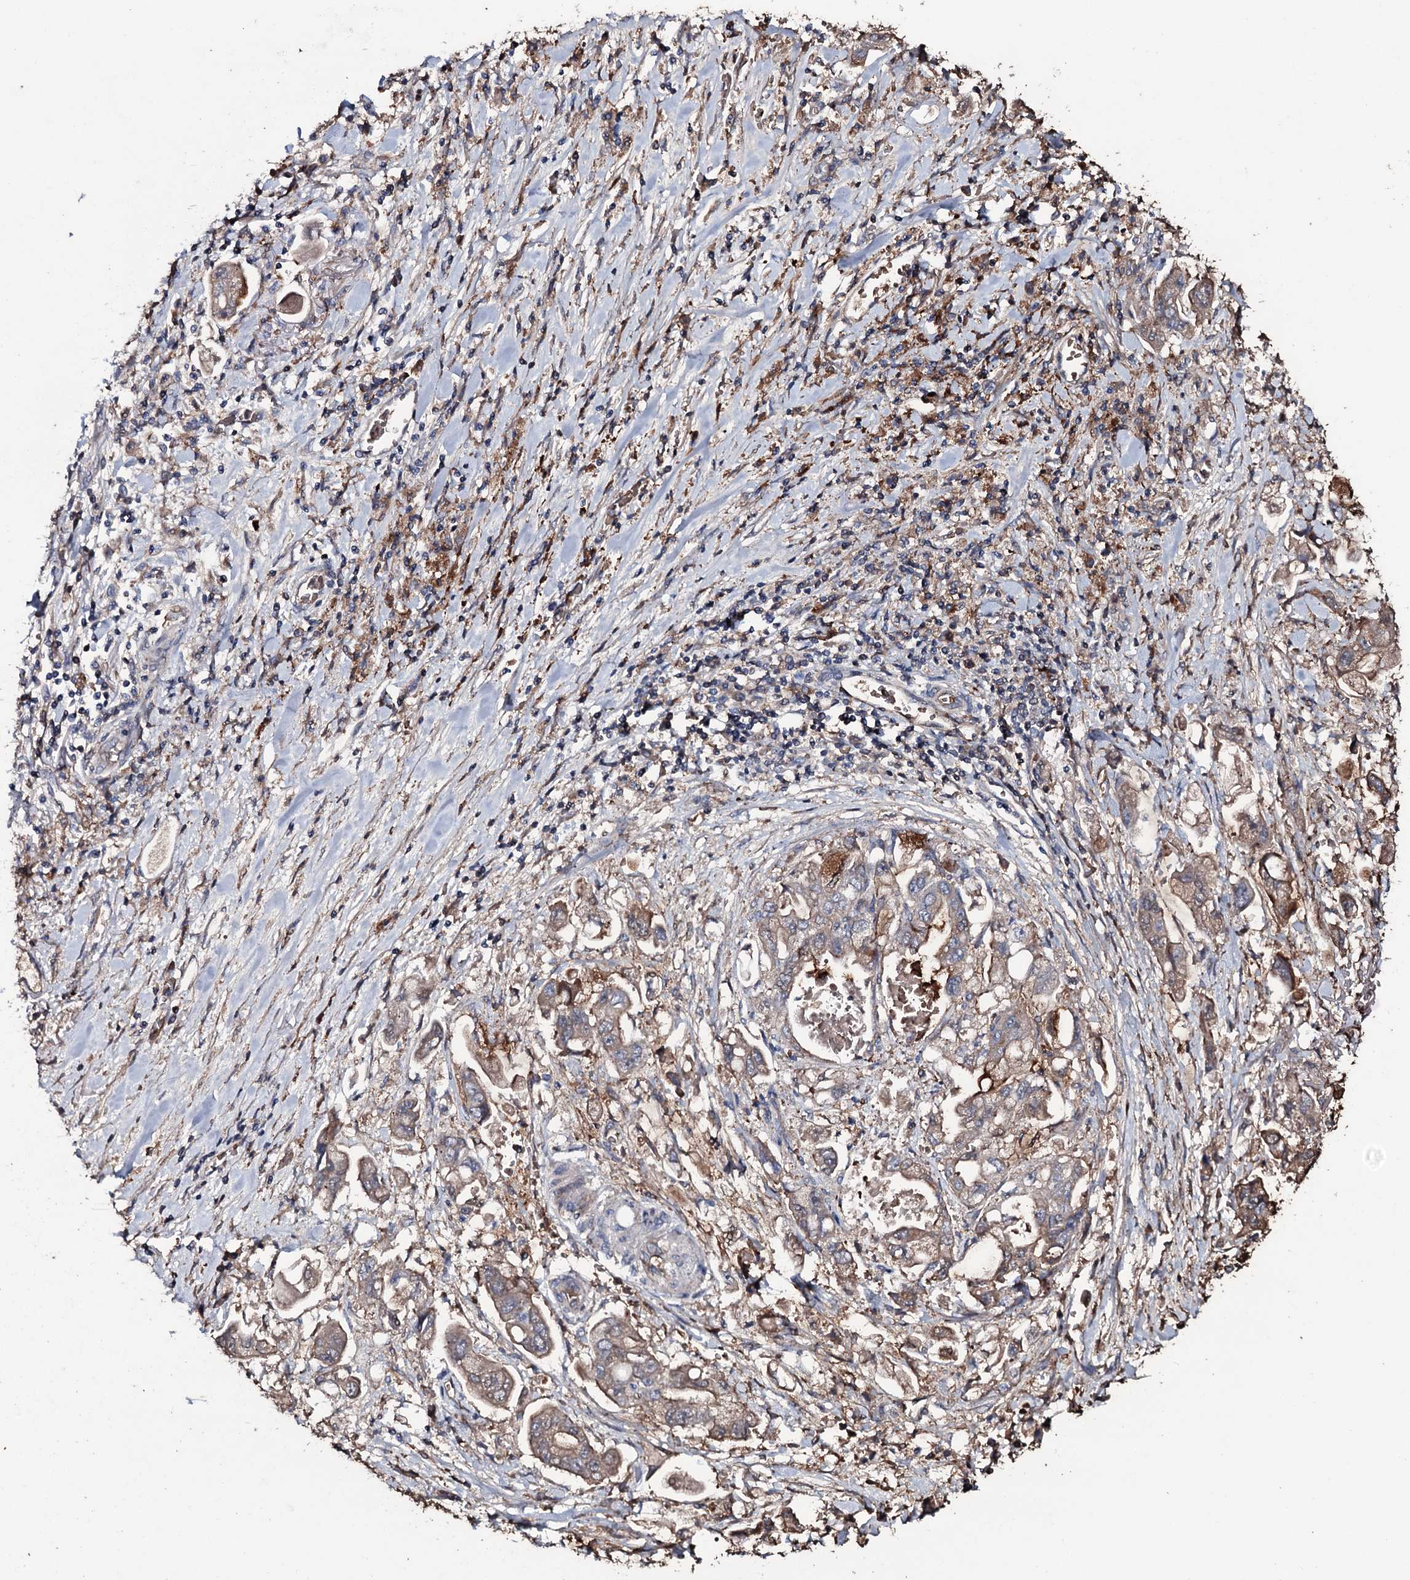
{"staining": {"intensity": "moderate", "quantity": "25%-75%", "location": "cytoplasmic/membranous"}, "tissue": "stomach cancer", "cell_type": "Tumor cells", "image_type": "cancer", "snomed": [{"axis": "morphology", "description": "Adenocarcinoma, NOS"}, {"axis": "topography", "description": "Stomach"}], "caption": "IHC micrograph of stomach cancer stained for a protein (brown), which shows medium levels of moderate cytoplasmic/membranous positivity in about 25%-75% of tumor cells.", "gene": "ZSWIM8", "patient": {"sex": "male", "age": 62}}